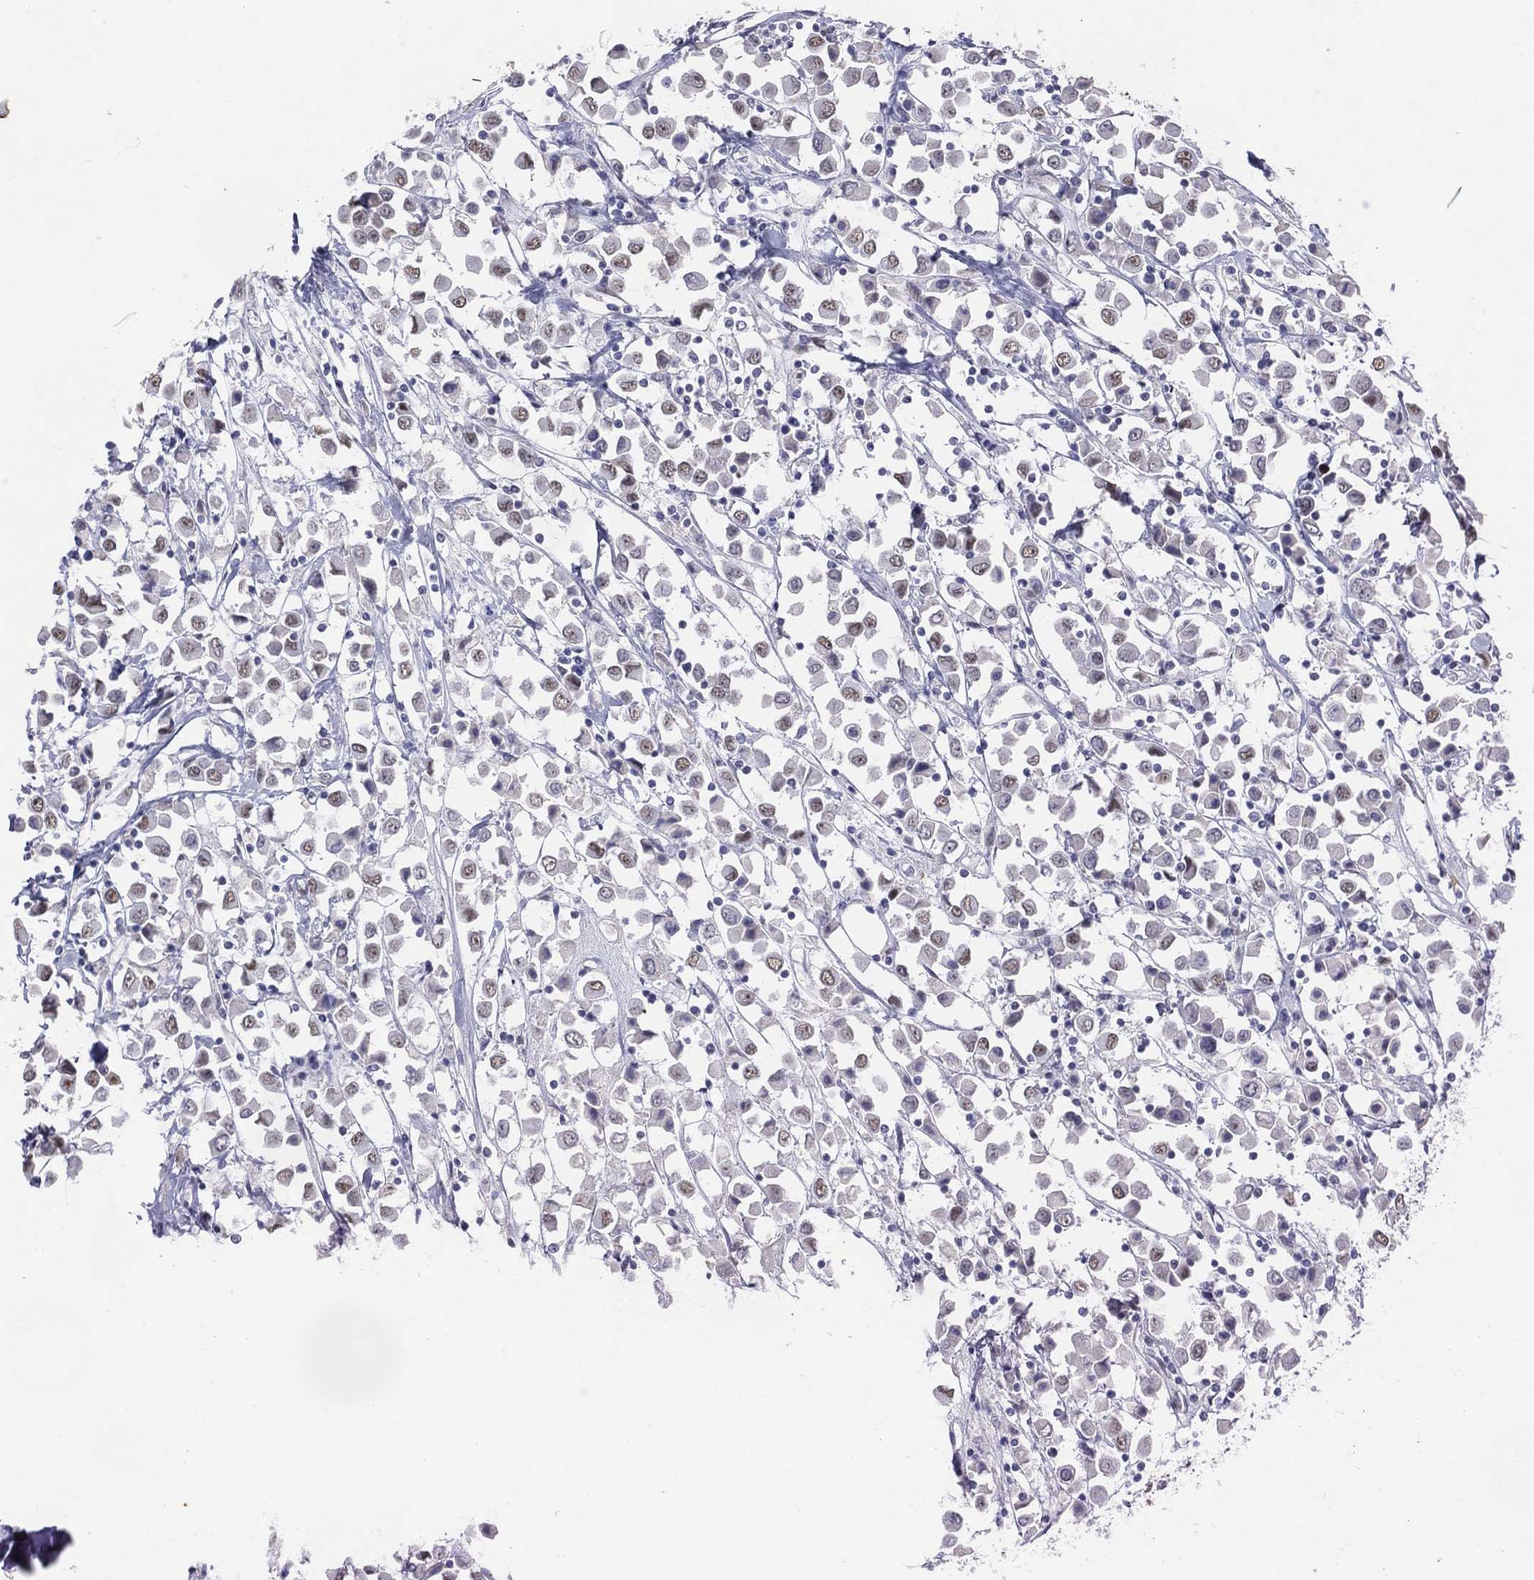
{"staining": {"intensity": "moderate", "quantity": "<25%", "location": "nuclear"}, "tissue": "breast cancer", "cell_type": "Tumor cells", "image_type": "cancer", "snomed": [{"axis": "morphology", "description": "Duct carcinoma"}, {"axis": "topography", "description": "Breast"}], "caption": "This is a micrograph of immunohistochemistry staining of breast cancer (invasive ductal carcinoma), which shows moderate positivity in the nuclear of tumor cells.", "gene": "CFAP58", "patient": {"sex": "female", "age": 61}}